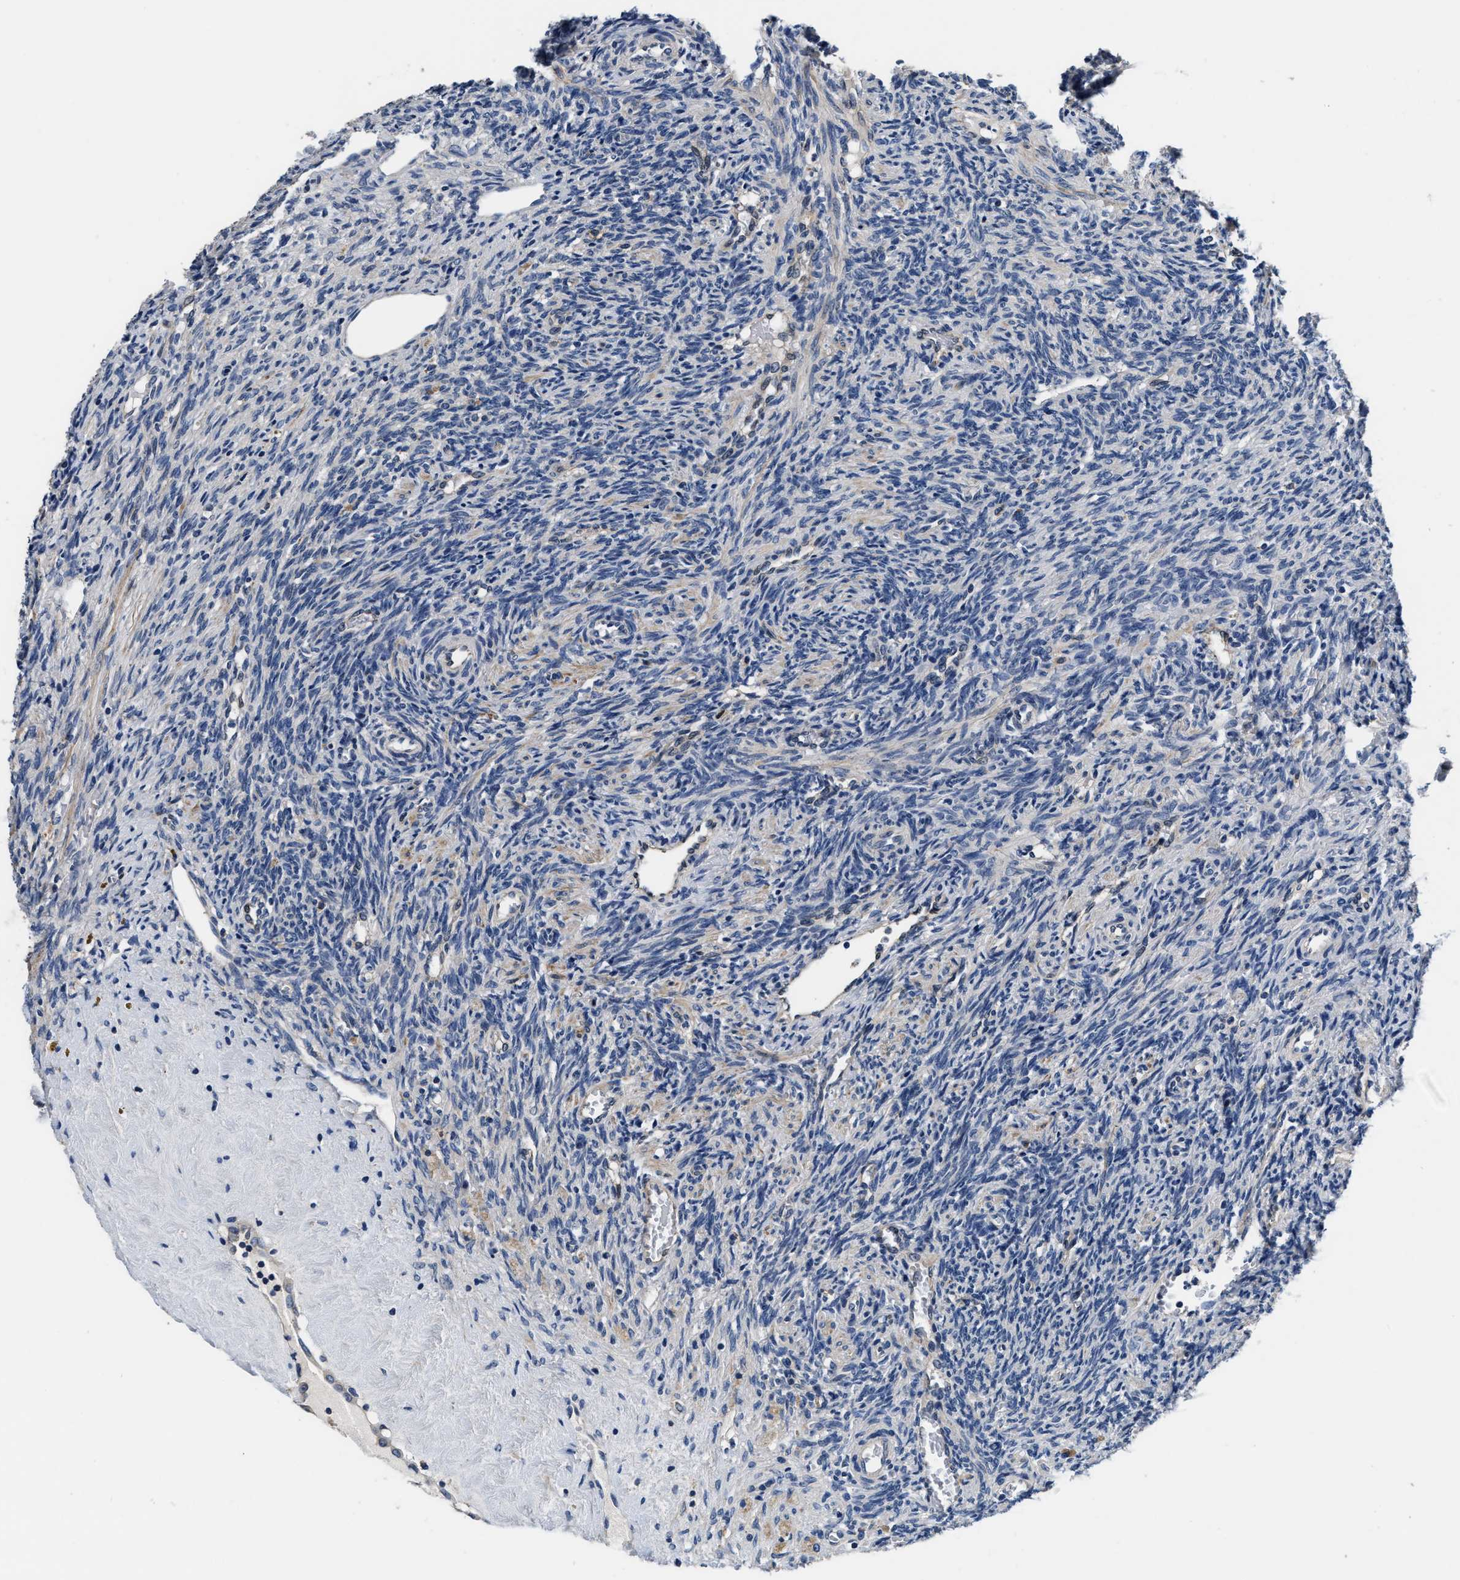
{"staining": {"intensity": "moderate", "quantity": ">75%", "location": "cytoplasmic/membranous"}, "tissue": "ovary", "cell_type": "Follicle cells", "image_type": "normal", "snomed": [{"axis": "morphology", "description": "Normal tissue, NOS"}, {"axis": "topography", "description": "Ovary"}], "caption": "Ovary stained with IHC exhibits moderate cytoplasmic/membranous positivity in approximately >75% of follicle cells.", "gene": "ANKIB1", "patient": {"sex": "female", "age": 41}}